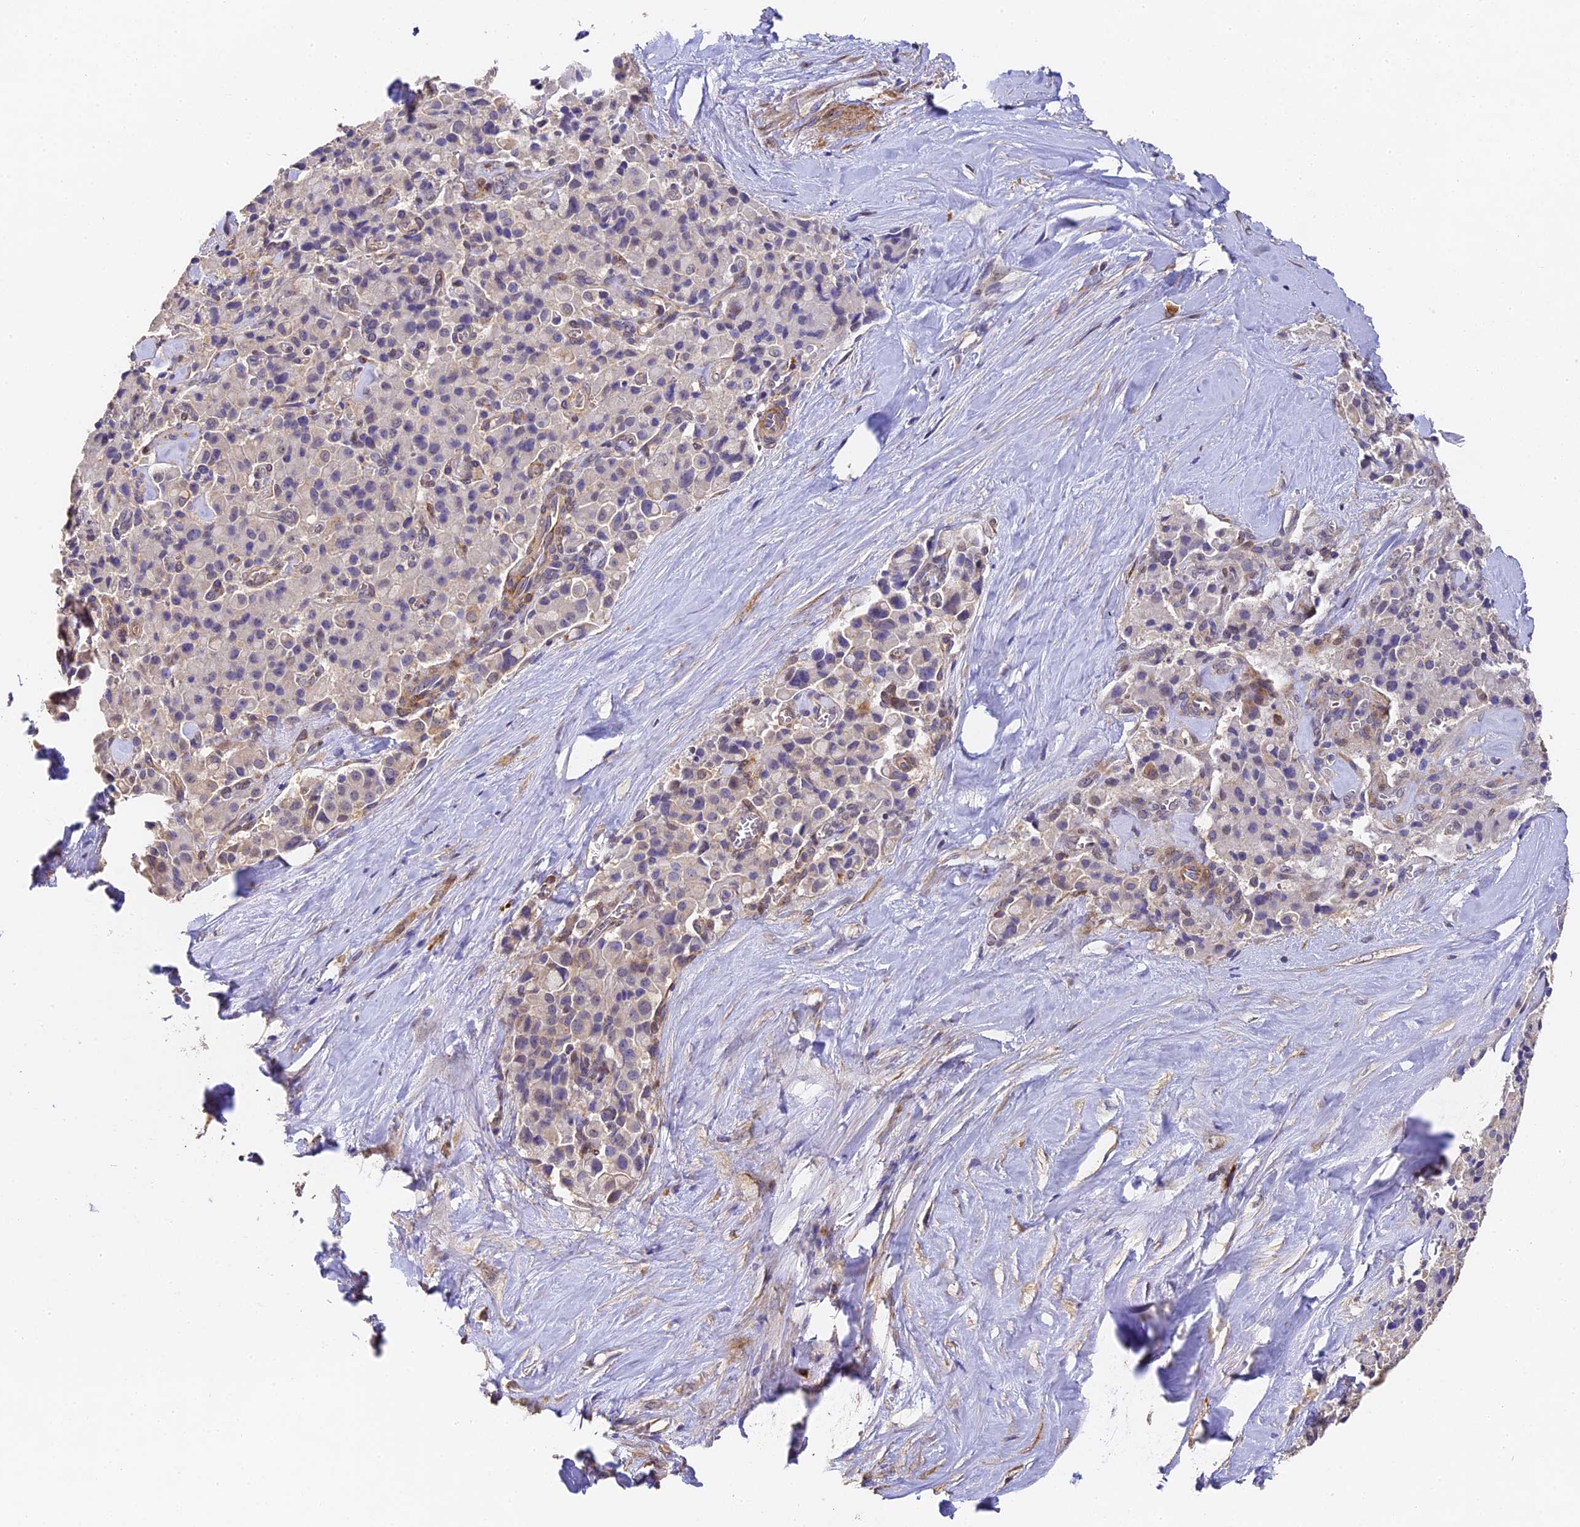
{"staining": {"intensity": "negative", "quantity": "none", "location": "none"}, "tissue": "pancreatic cancer", "cell_type": "Tumor cells", "image_type": "cancer", "snomed": [{"axis": "morphology", "description": "Adenocarcinoma, NOS"}, {"axis": "topography", "description": "Pancreas"}], "caption": "A high-resolution image shows immunohistochemistry staining of adenocarcinoma (pancreatic), which reveals no significant expression in tumor cells.", "gene": "SLC11A1", "patient": {"sex": "male", "age": 65}}